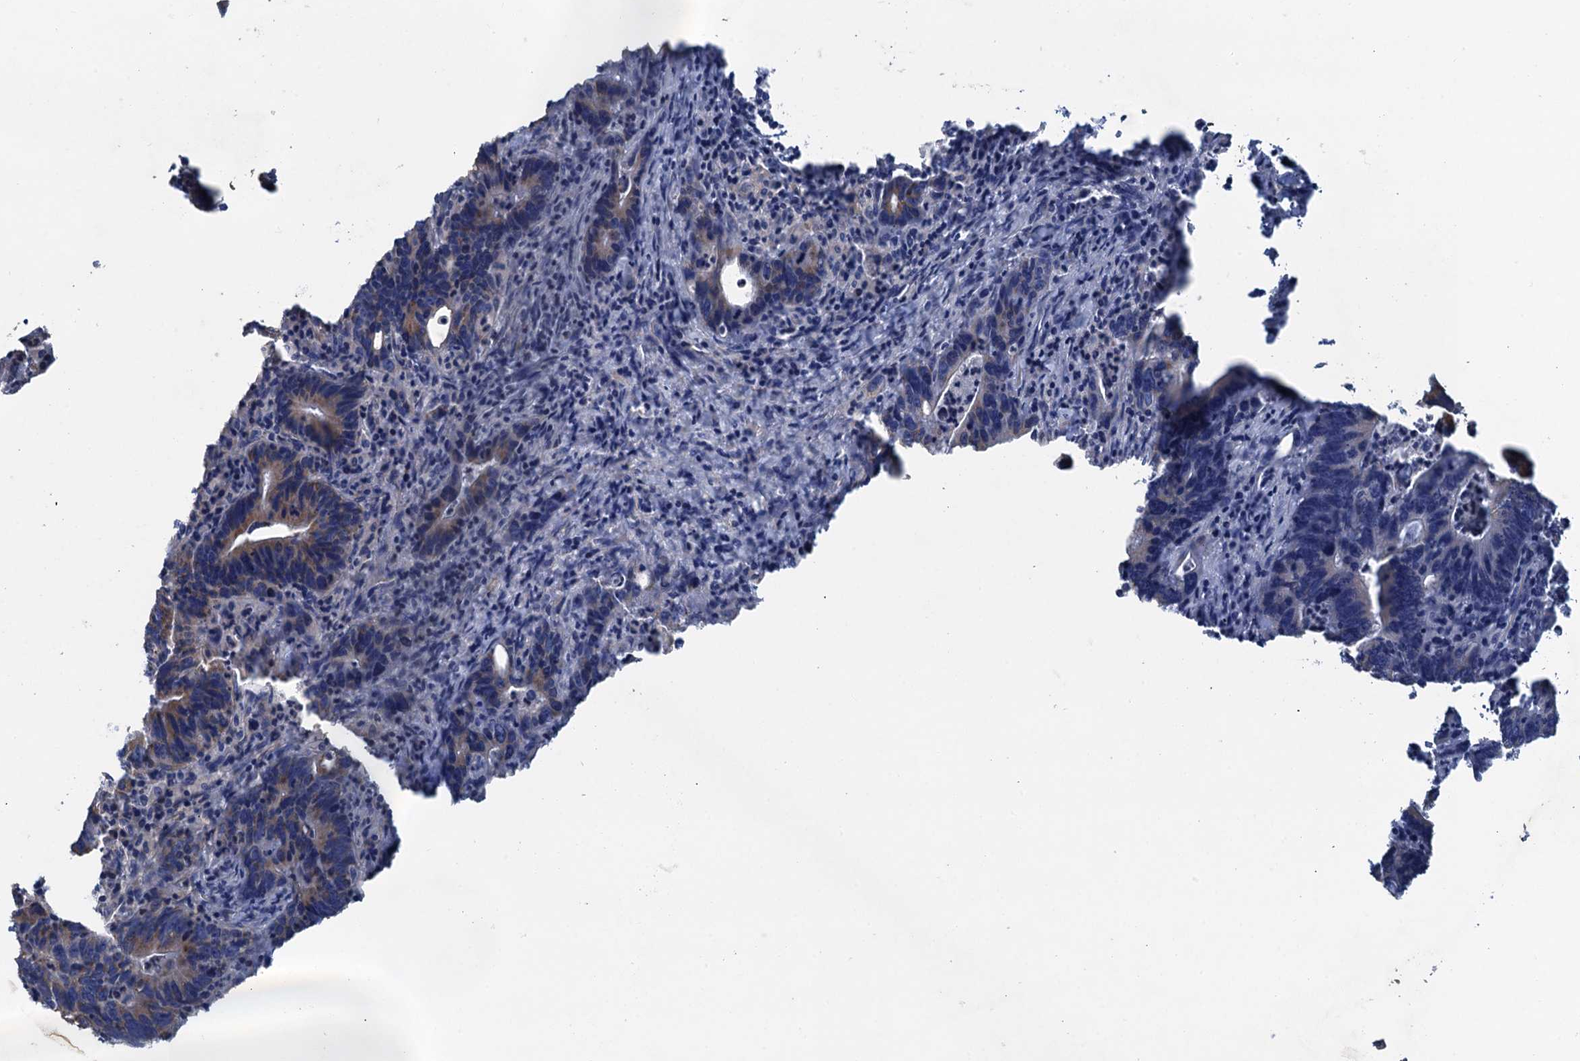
{"staining": {"intensity": "weak", "quantity": "25%-75%", "location": "cytoplasmic/membranous"}, "tissue": "colorectal cancer", "cell_type": "Tumor cells", "image_type": "cancer", "snomed": [{"axis": "morphology", "description": "Adenocarcinoma, NOS"}, {"axis": "topography", "description": "Colon"}], "caption": "The image displays staining of colorectal cancer (adenocarcinoma), revealing weak cytoplasmic/membranous protein expression (brown color) within tumor cells. Nuclei are stained in blue.", "gene": "GCSH", "patient": {"sex": "female", "age": 75}}